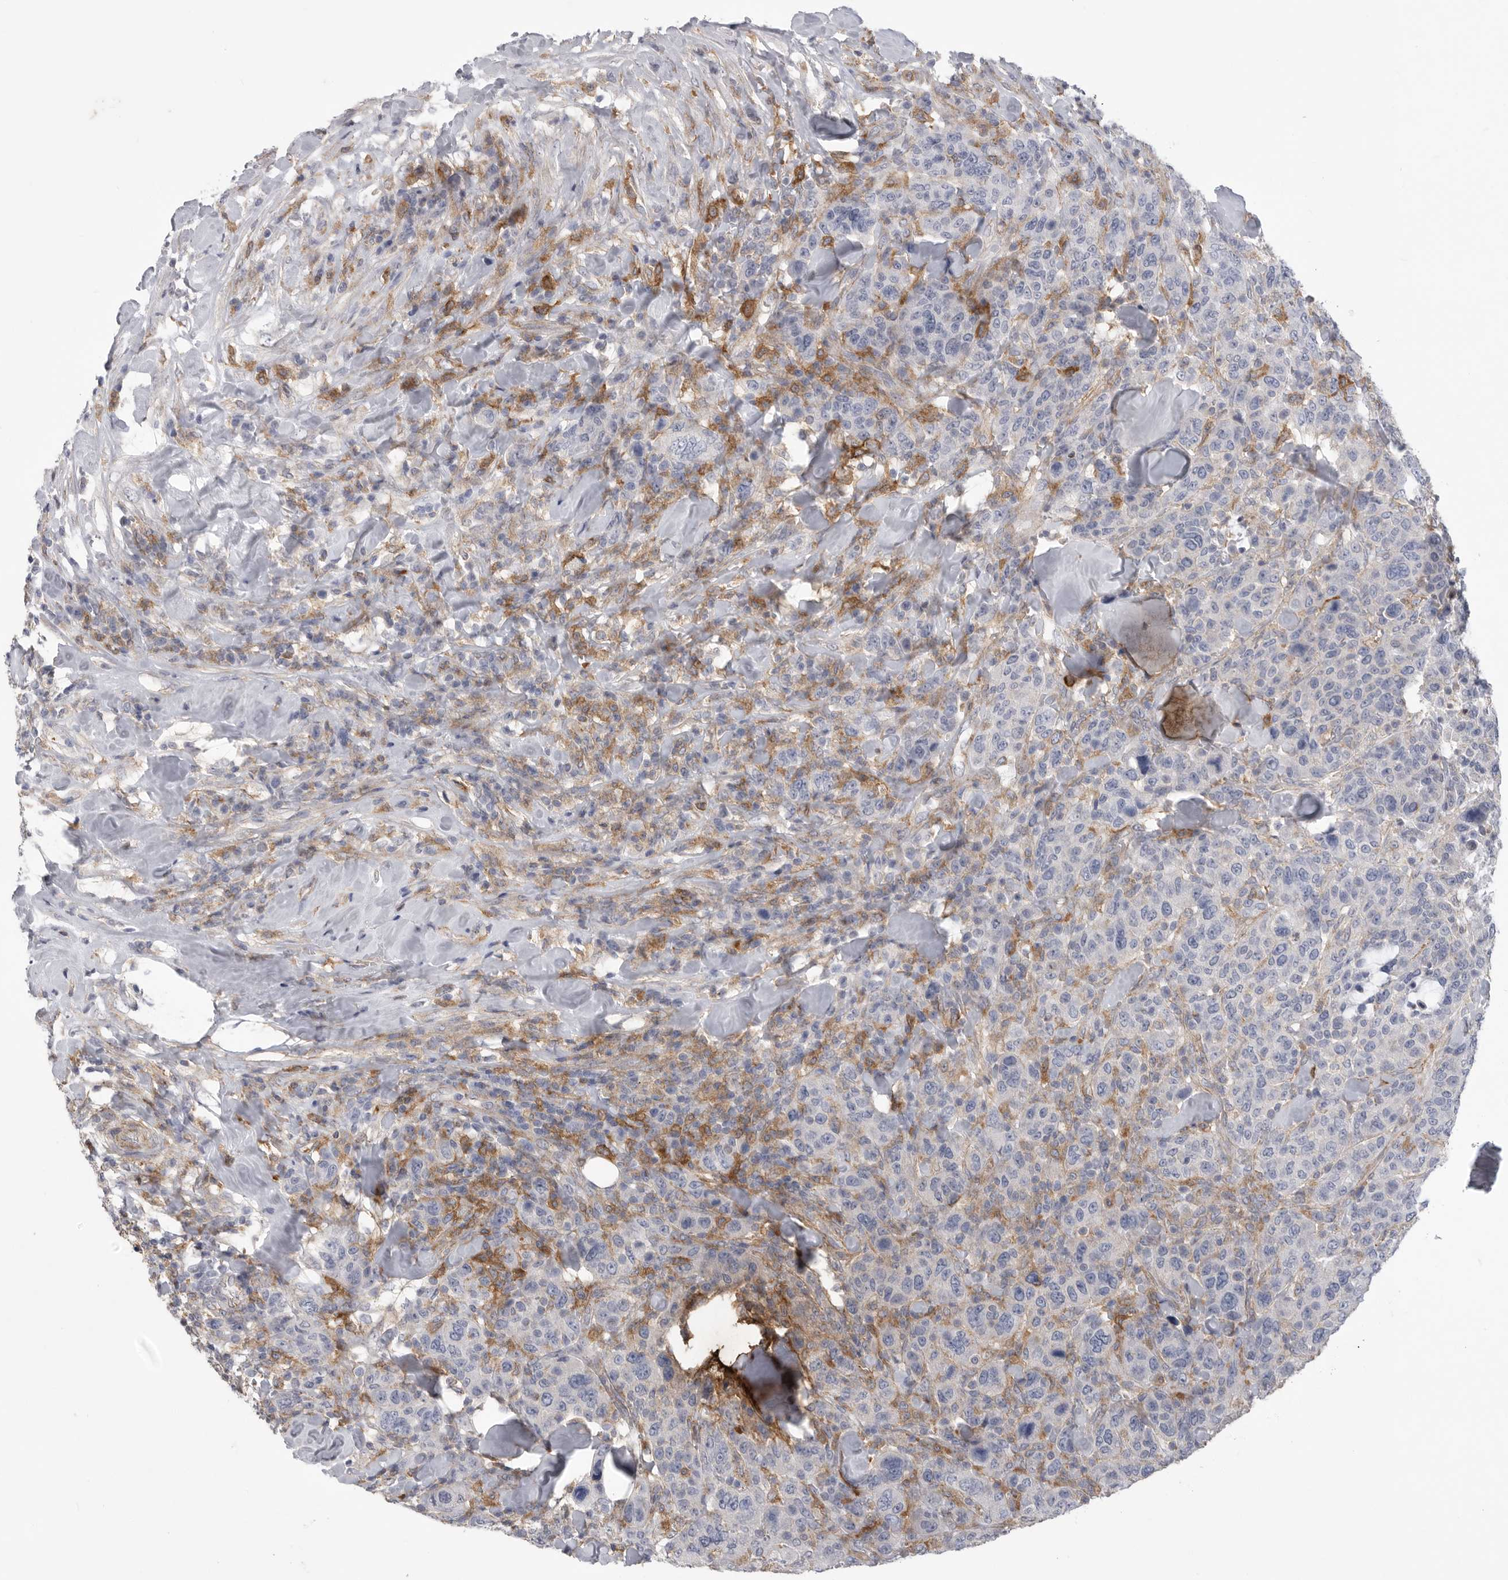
{"staining": {"intensity": "negative", "quantity": "none", "location": "none"}, "tissue": "breast cancer", "cell_type": "Tumor cells", "image_type": "cancer", "snomed": [{"axis": "morphology", "description": "Duct carcinoma"}, {"axis": "topography", "description": "Breast"}], "caption": "Histopathology image shows no significant protein positivity in tumor cells of breast cancer (invasive ductal carcinoma). (Brightfield microscopy of DAB (3,3'-diaminobenzidine) IHC at high magnification).", "gene": "SIGLEC10", "patient": {"sex": "female", "age": 37}}